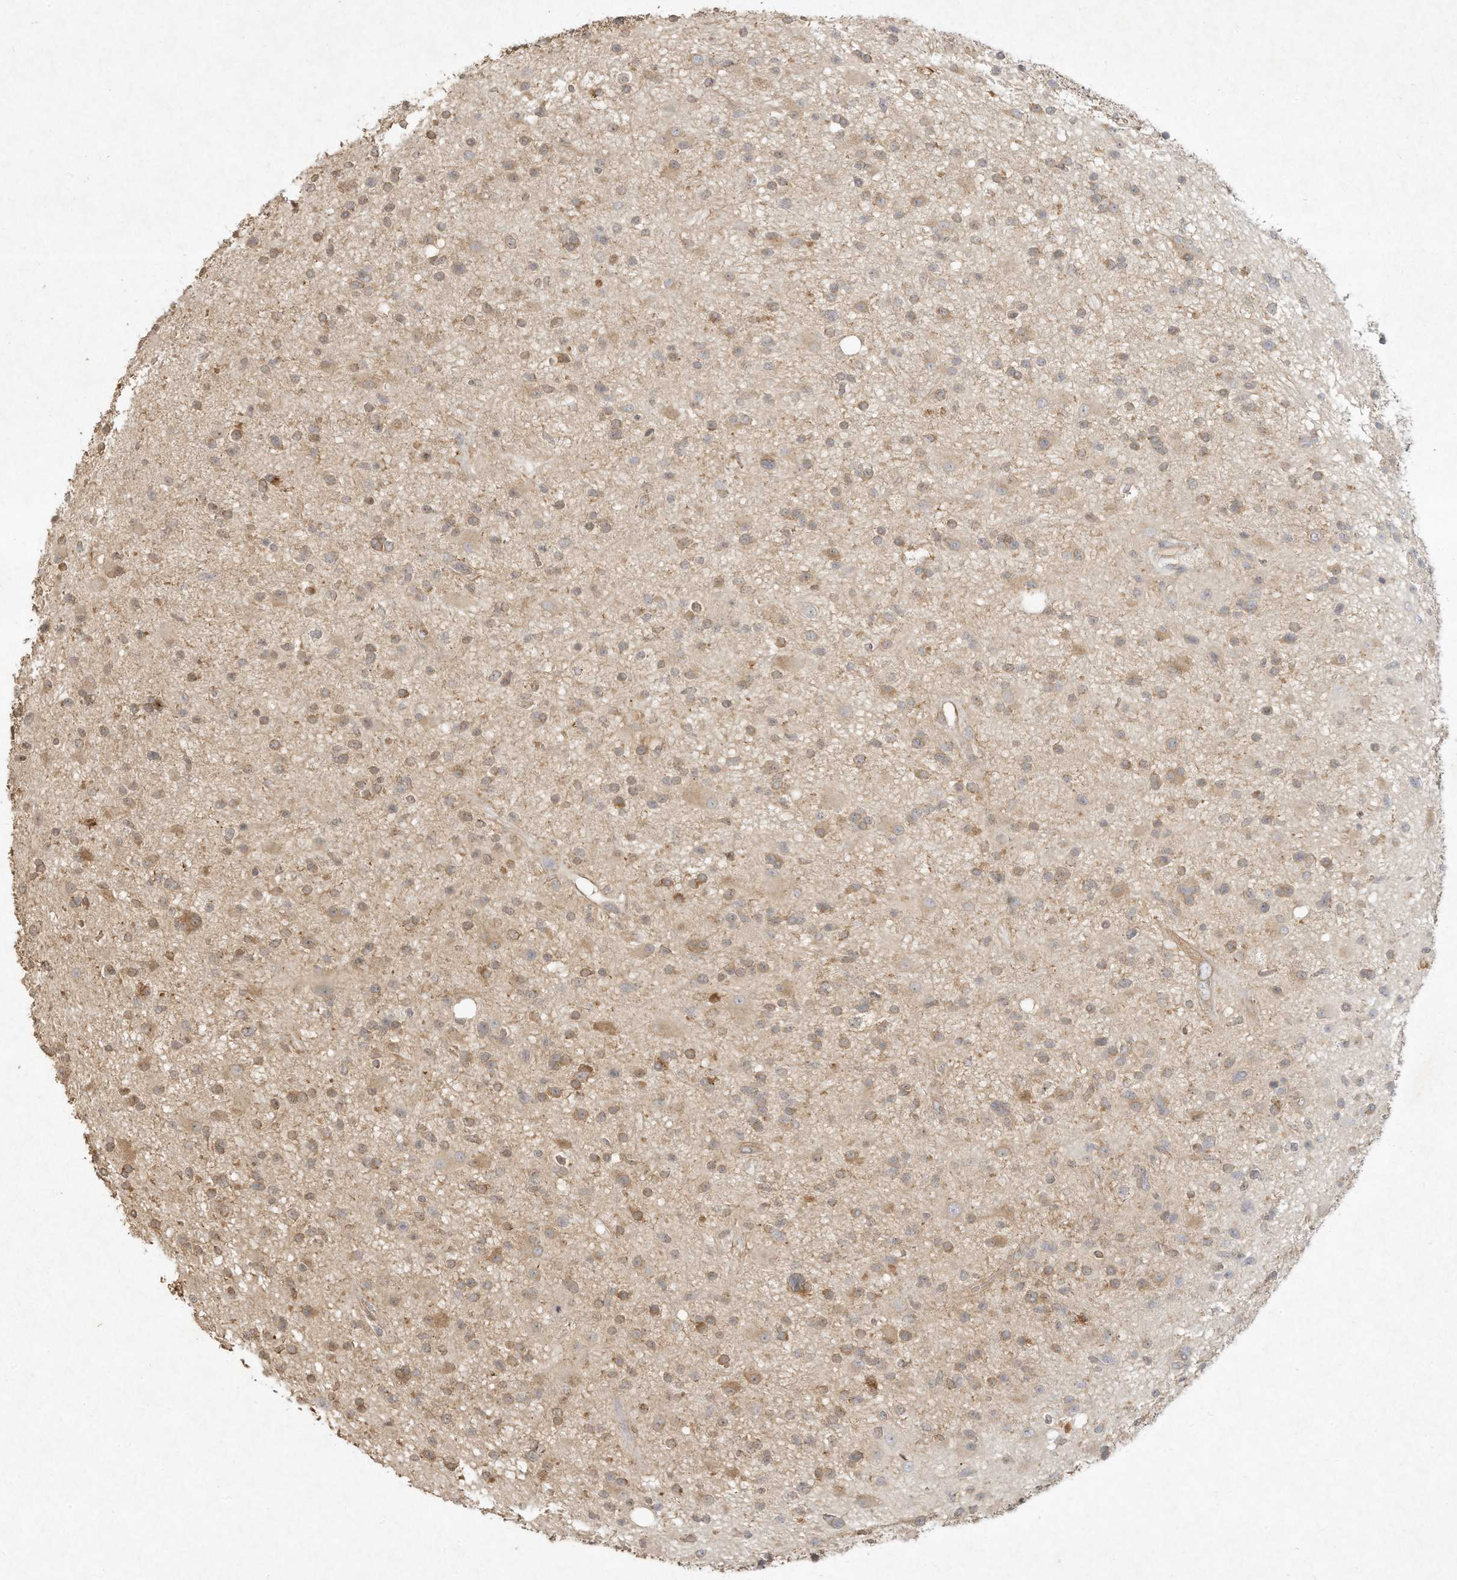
{"staining": {"intensity": "moderate", "quantity": ">75%", "location": "cytoplasmic/membranous"}, "tissue": "glioma", "cell_type": "Tumor cells", "image_type": "cancer", "snomed": [{"axis": "morphology", "description": "Glioma, malignant, High grade"}, {"axis": "topography", "description": "Brain"}], "caption": "Moderate cytoplasmic/membranous protein staining is present in about >75% of tumor cells in high-grade glioma (malignant).", "gene": "DYNC1I2", "patient": {"sex": "male", "age": 33}}